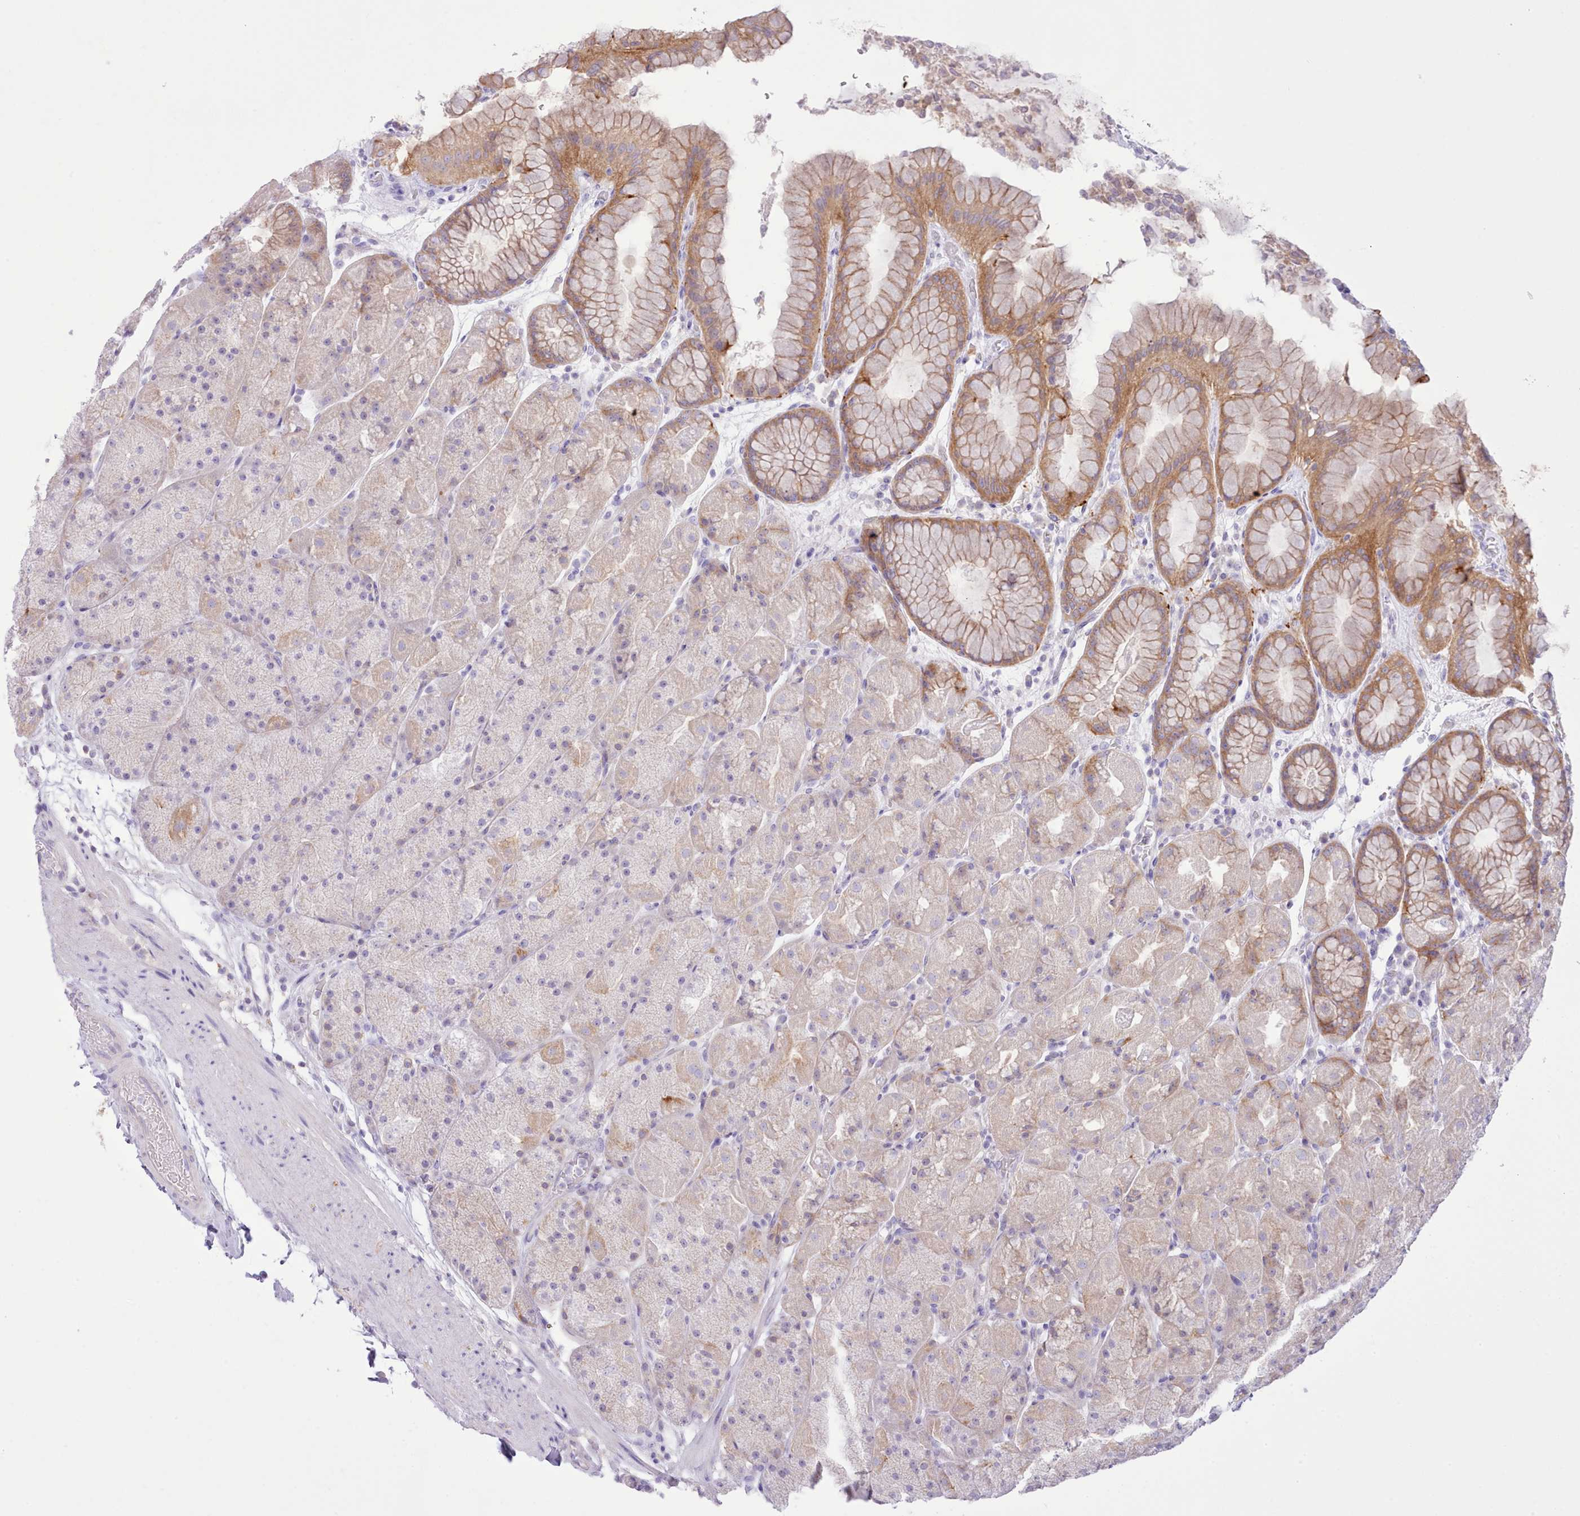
{"staining": {"intensity": "moderate", "quantity": "25%-75%", "location": "cytoplasmic/membranous"}, "tissue": "stomach", "cell_type": "Glandular cells", "image_type": "normal", "snomed": [{"axis": "morphology", "description": "Normal tissue, NOS"}, {"axis": "topography", "description": "Stomach, upper"}, {"axis": "topography", "description": "Stomach, lower"}], "caption": "Protein staining displays moderate cytoplasmic/membranous positivity in approximately 25%-75% of glandular cells in normal stomach.", "gene": "MDFI", "patient": {"sex": "male", "age": 67}}